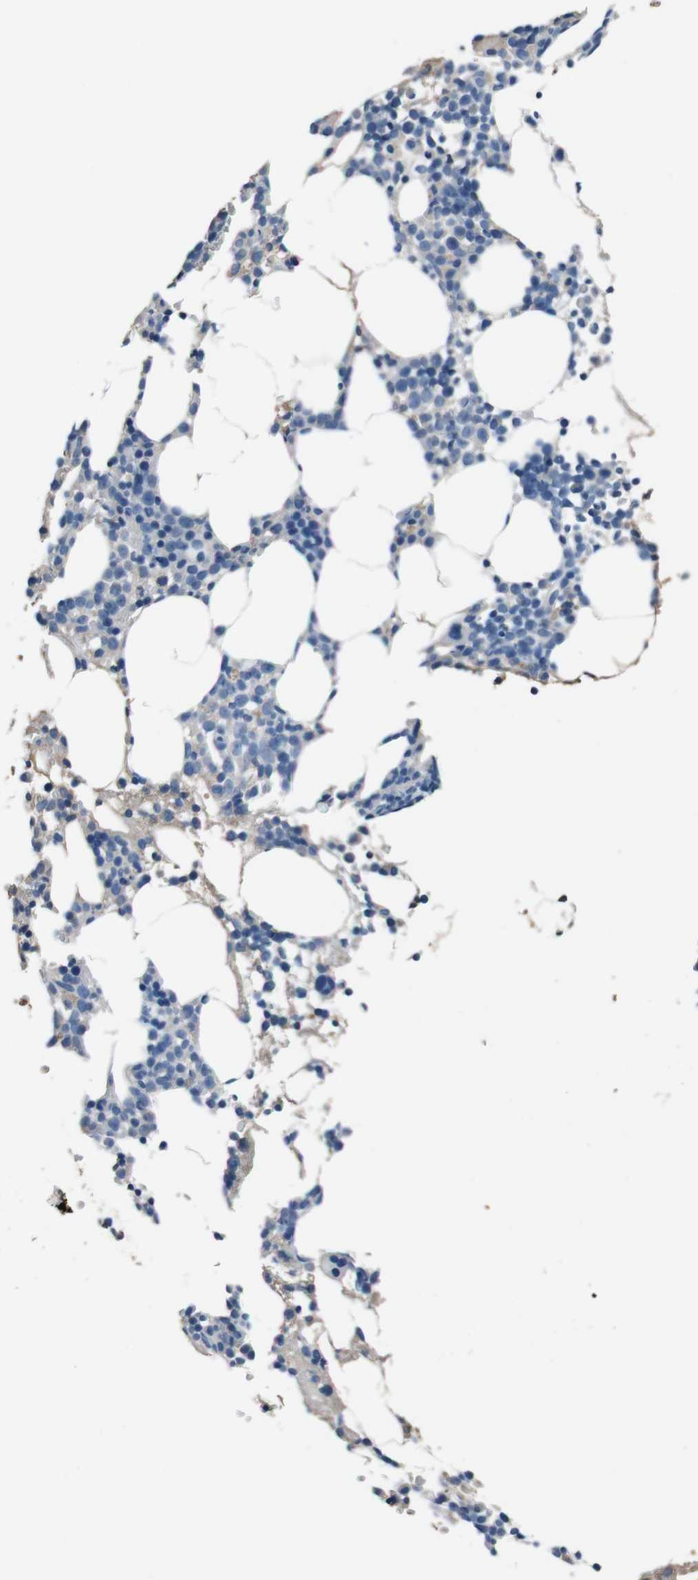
{"staining": {"intensity": "weak", "quantity": "<25%", "location": "cytoplasmic/membranous"}, "tissue": "bone marrow", "cell_type": "Hematopoietic cells", "image_type": "normal", "snomed": [{"axis": "morphology", "description": "Normal tissue, NOS"}, {"axis": "morphology", "description": "Inflammation, NOS"}, {"axis": "topography", "description": "Bone marrow"}], "caption": "Immunohistochemical staining of benign bone marrow reveals no significant staining in hematopoietic cells. Brightfield microscopy of IHC stained with DAB (brown) and hematoxylin (blue), captured at high magnification.", "gene": "LEP", "patient": {"sex": "male", "age": 42}}